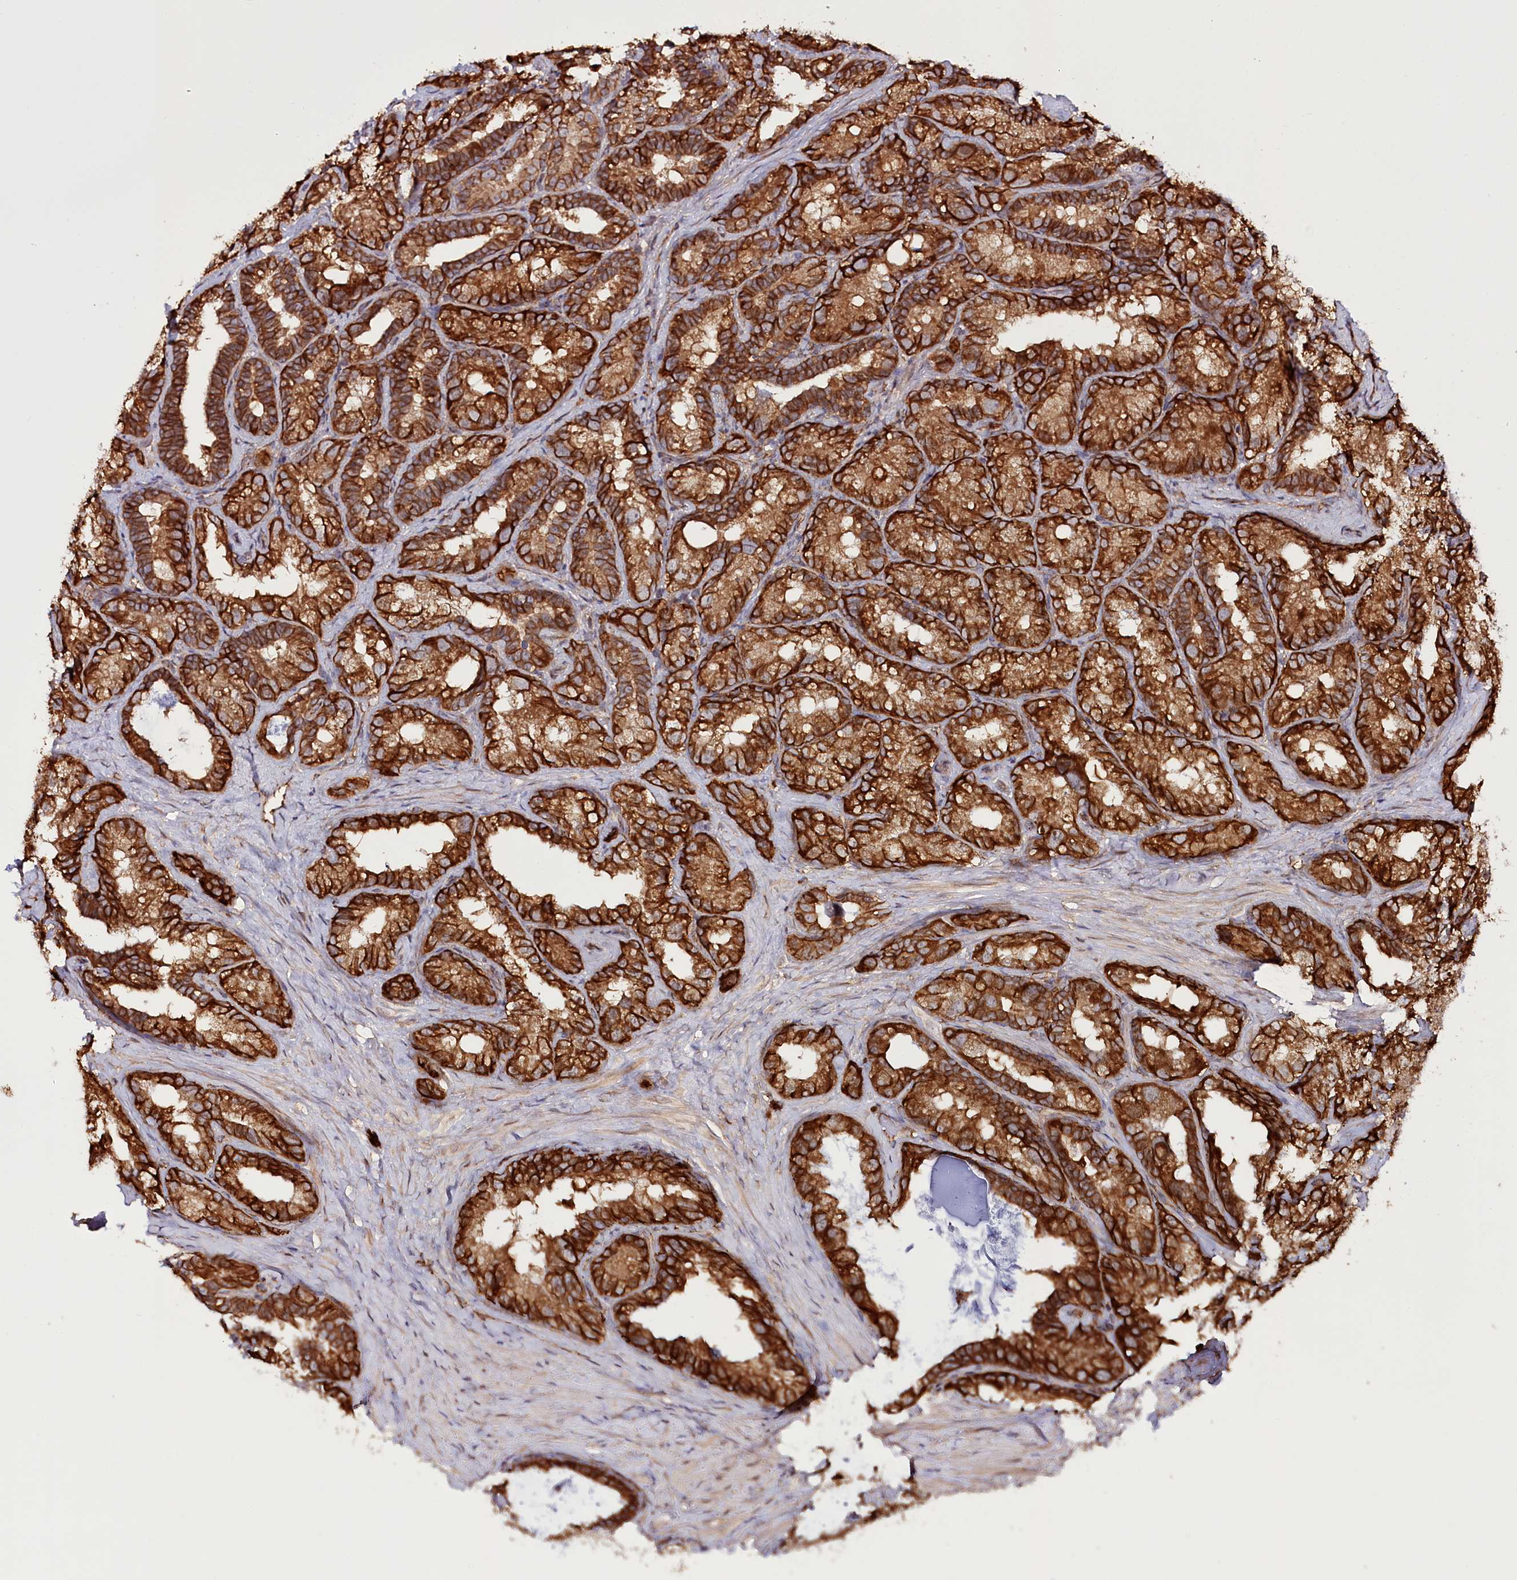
{"staining": {"intensity": "strong", "quantity": ">75%", "location": "cytoplasmic/membranous"}, "tissue": "seminal vesicle", "cell_type": "Glandular cells", "image_type": "normal", "snomed": [{"axis": "morphology", "description": "Normal tissue, NOS"}, {"axis": "topography", "description": "Seminal veicle"}], "caption": "IHC photomicrograph of benign seminal vesicle: seminal vesicle stained using IHC exhibits high levels of strong protein expression localized specifically in the cytoplasmic/membranous of glandular cells, appearing as a cytoplasmic/membranous brown color.", "gene": "DHX29", "patient": {"sex": "male", "age": 60}}